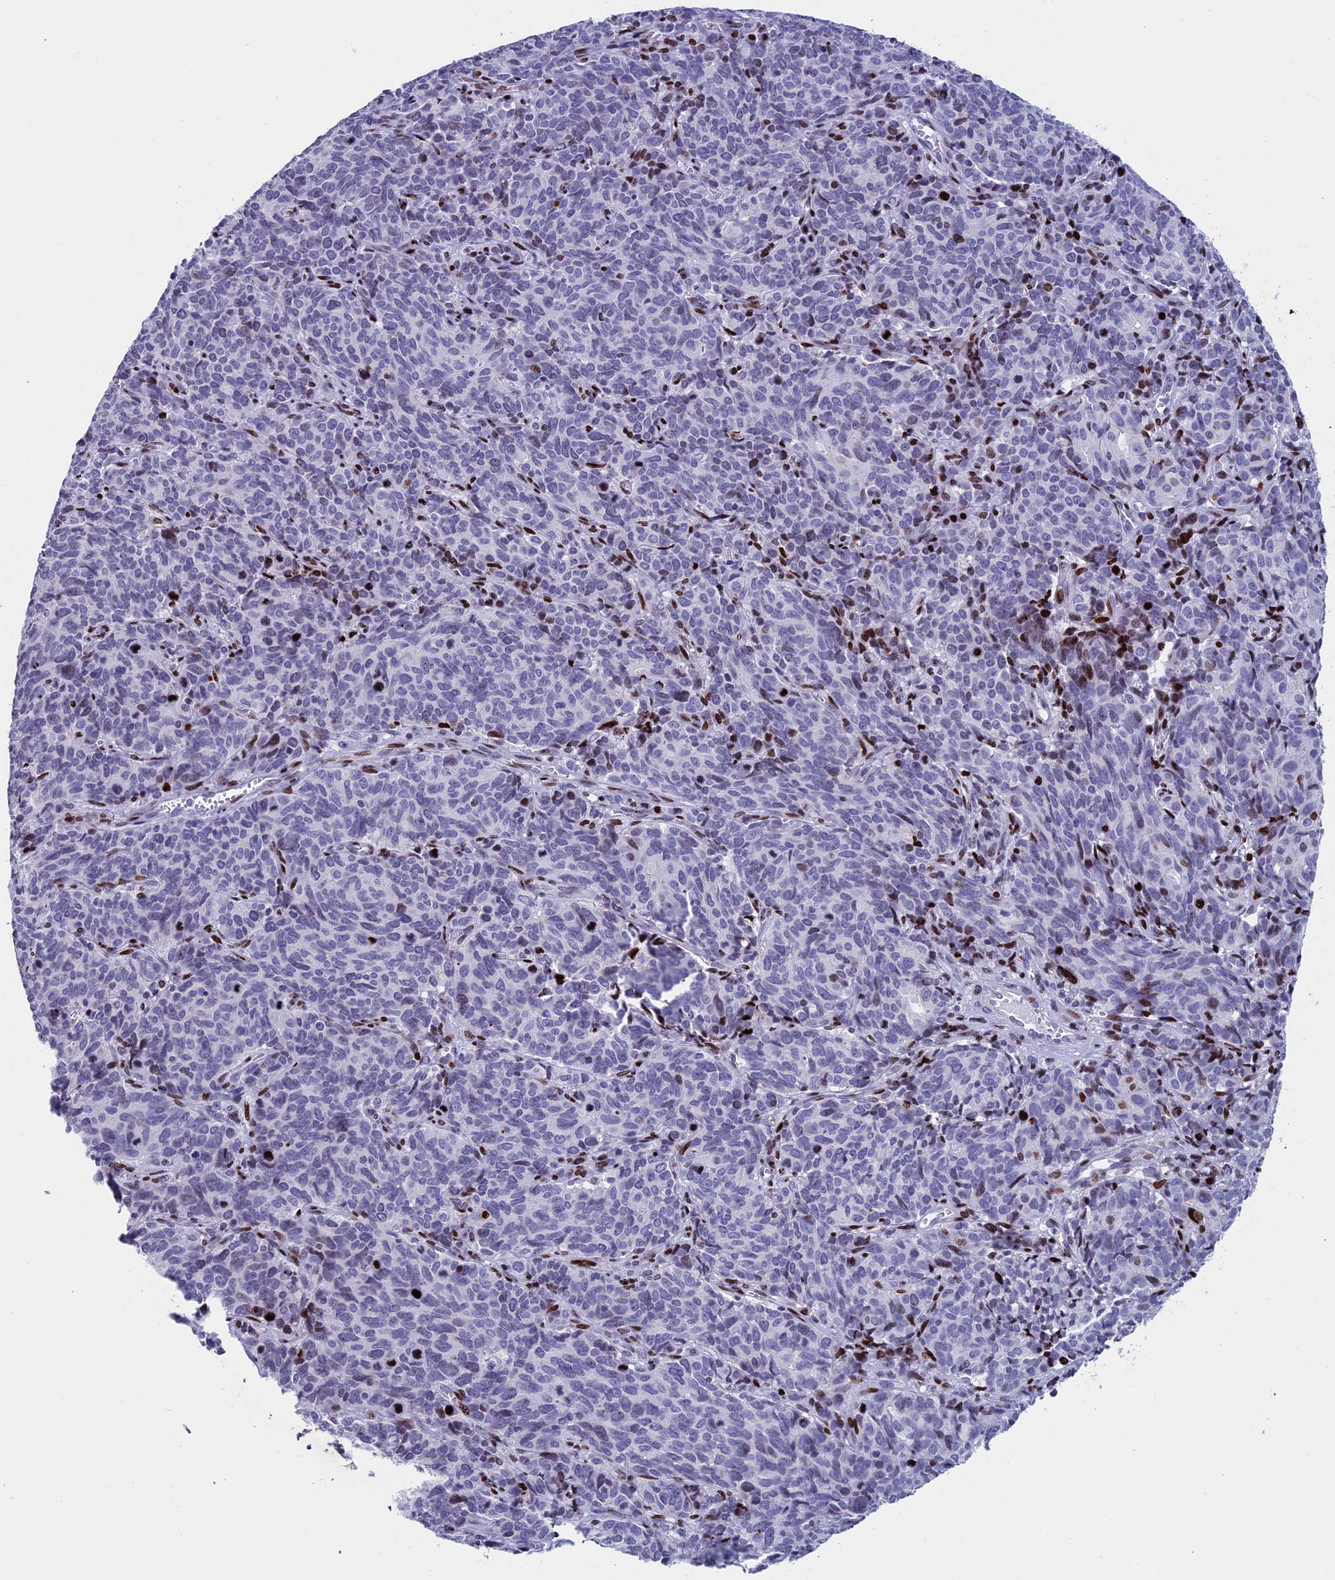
{"staining": {"intensity": "negative", "quantity": "none", "location": "none"}, "tissue": "cervical cancer", "cell_type": "Tumor cells", "image_type": "cancer", "snomed": [{"axis": "morphology", "description": "Squamous cell carcinoma, NOS"}, {"axis": "topography", "description": "Cervix"}], "caption": "Immunohistochemistry image of cervical cancer stained for a protein (brown), which reveals no positivity in tumor cells.", "gene": "BTBD3", "patient": {"sex": "female", "age": 60}}